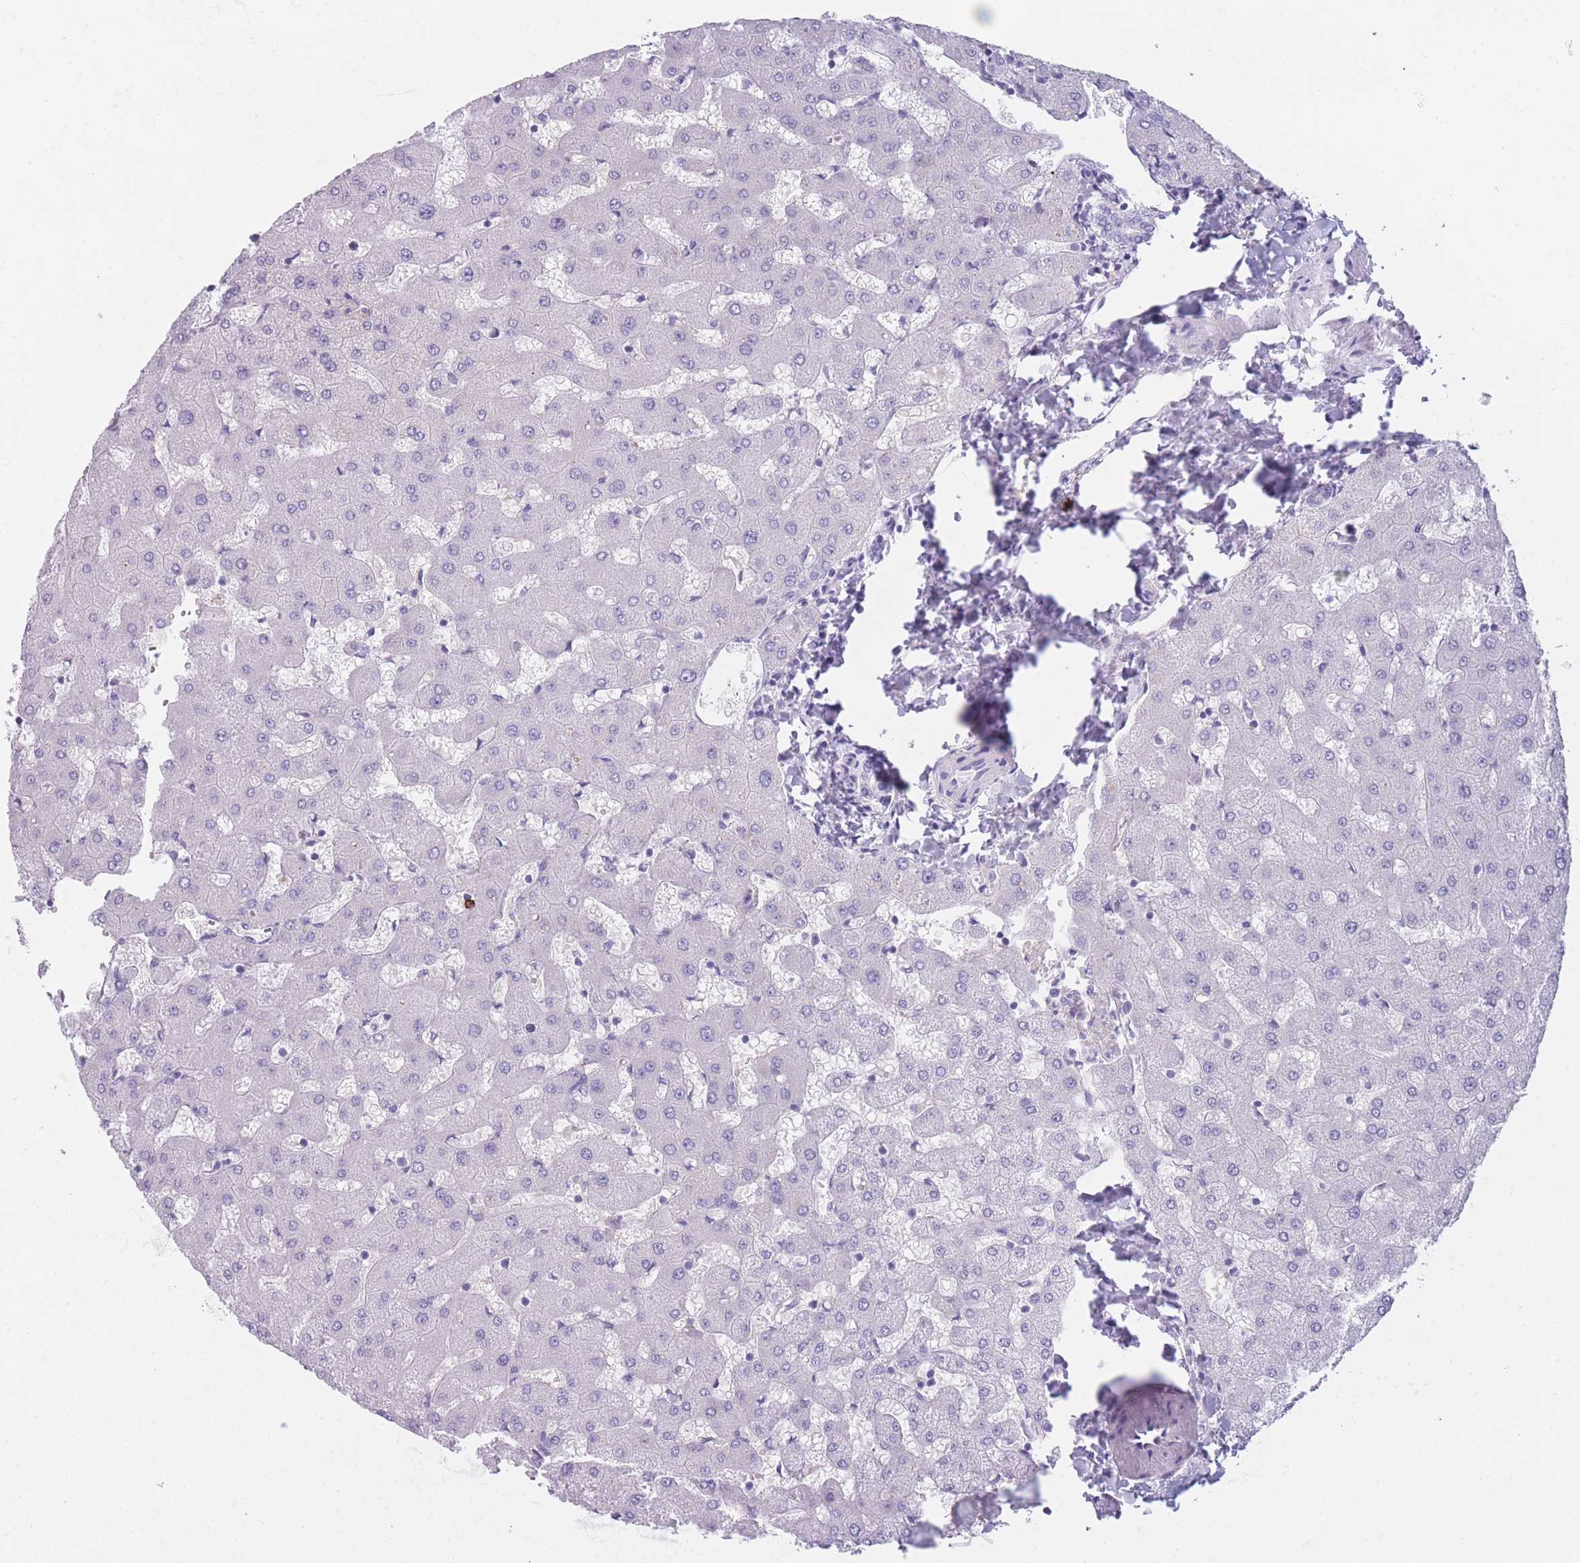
{"staining": {"intensity": "negative", "quantity": "none", "location": "none"}, "tissue": "liver", "cell_type": "Cholangiocytes", "image_type": "normal", "snomed": [{"axis": "morphology", "description": "Normal tissue, NOS"}, {"axis": "topography", "description": "Liver"}], "caption": "Liver was stained to show a protein in brown. There is no significant positivity in cholangiocytes. (DAB immunohistochemistry (IHC) visualized using brightfield microscopy, high magnification).", "gene": "TNFSF11", "patient": {"sex": "female", "age": 63}}